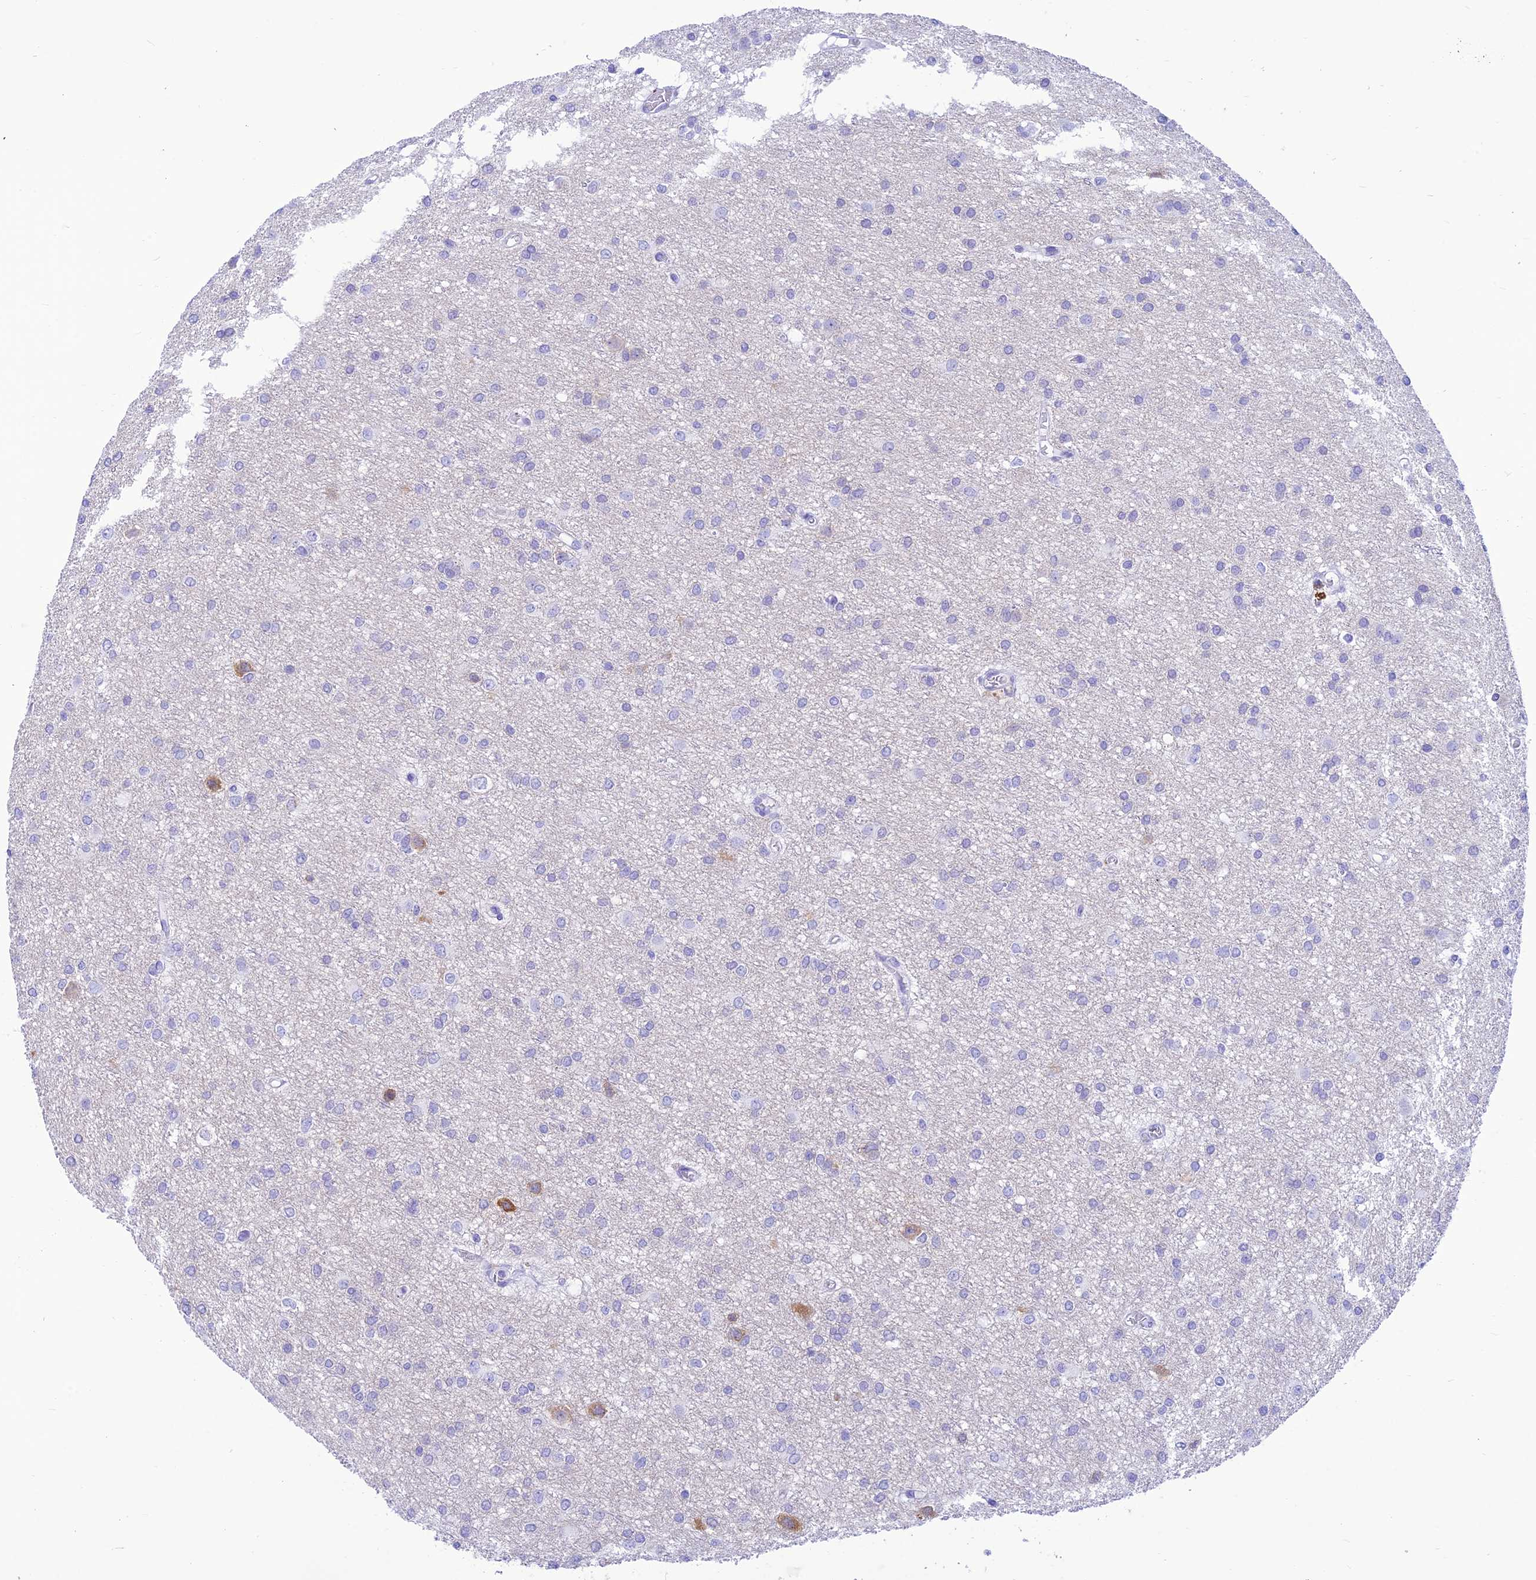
{"staining": {"intensity": "negative", "quantity": "none", "location": "none"}, "tissue": "glioma", "cell_type": "Tumor cells", "image_type": "cancer", "snomed": [{"axis": "morphology", "description": "Glioma, malignant, High grade"}, {"axis": "topography", "description": "Brain"}], "caption": "The photomicrograph shows no significant positivity in tumor cells of glioma.", "gene": "PRNP", "patient": {"sex": "female", "age": 50}}